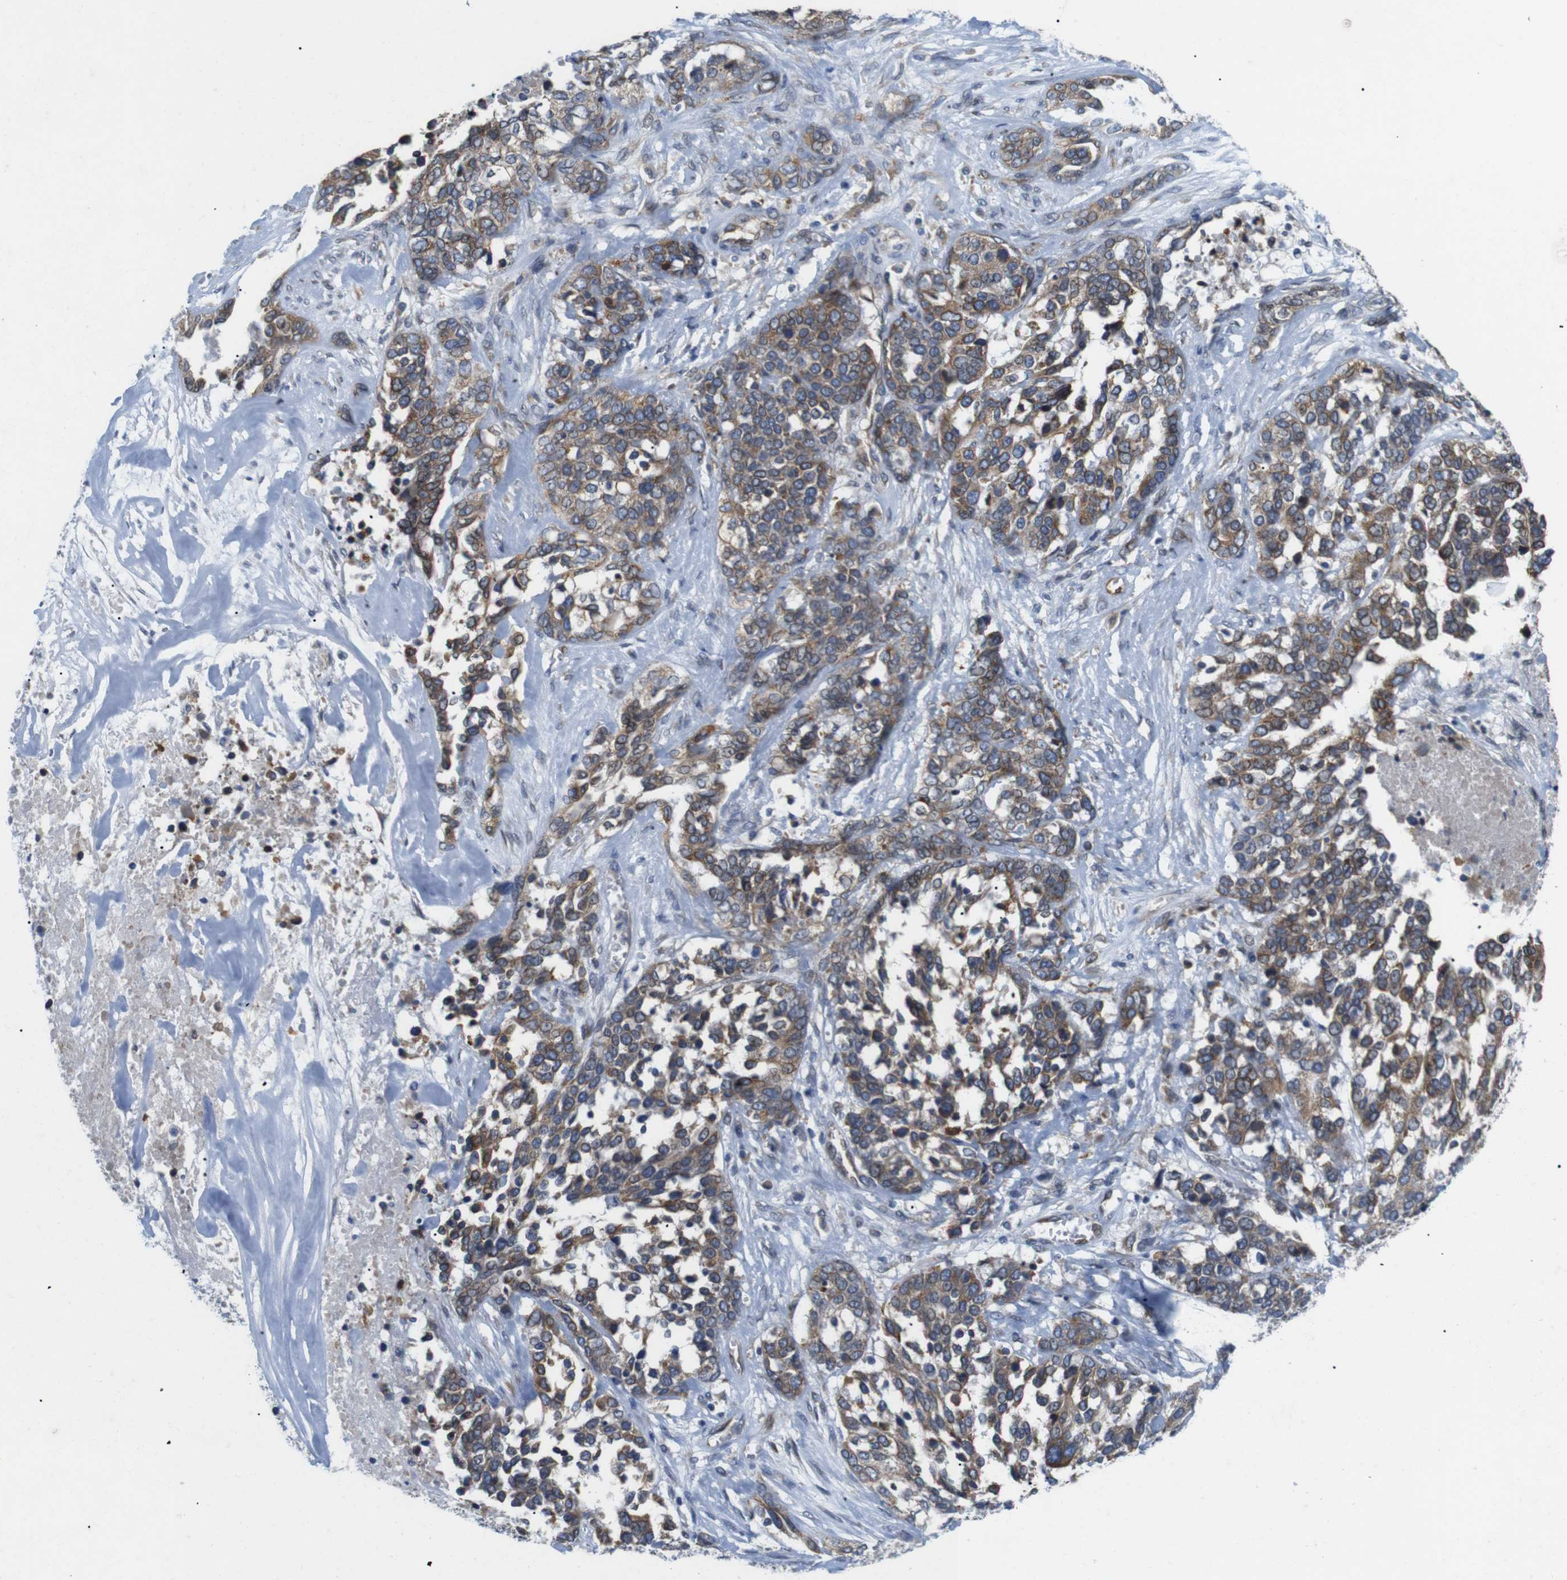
{"staining": {"intensity": "strong", "quantity": ">75%", "location": "cytoplasmic/membranous"}, "tissue": "ovarian cancer", "cell_type": "Tumor cells", "image_type": "cancer", "snomed": [{"axis": "morphology", "description": "Cystadenocarcinoma, serous, NOS"}, {"axis": "topography", "description": "Ovary"}], "caption": "Human ovarian cancer stained with a brown dye shows strong cytoplasmic/membranous positive positivity in about >75% of tumor cells.", "gene": "HACD3", "patient": {"sex": "female", "age": 44}}